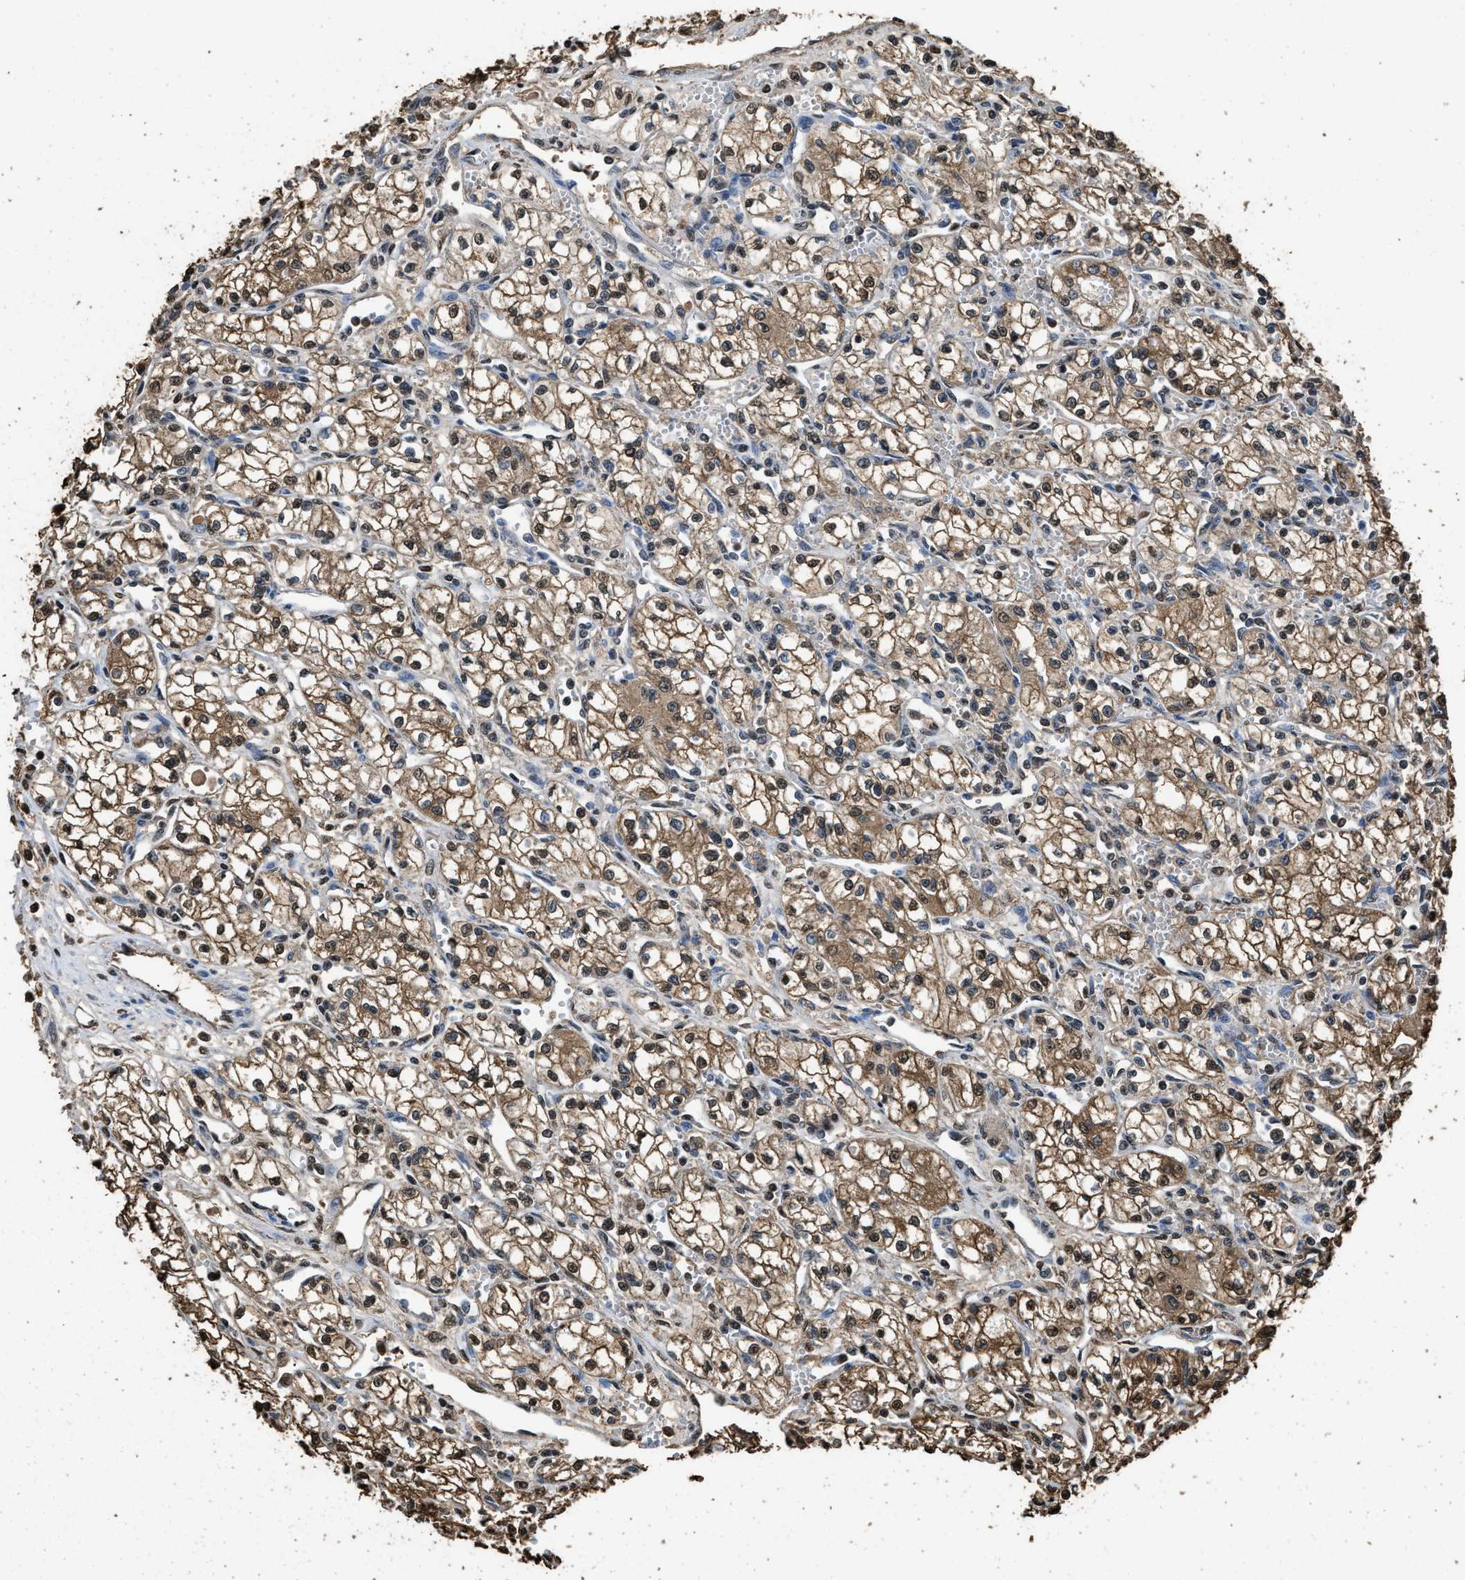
{"staining": {"intensity": "moderate", "quantity": ">75%", "location": "cytoplasmic/membranous,nuclear"}, "tissue": "renal cancer", "cell_type": "Tumor cells", "image_type": "cancer", "snomed": [{"axis": "morphology", "description": "Normal tissue, NOS"}, {"axis": "morphology", "description": "Adenocarcinoma, NOS"}, {"axis": "topography", "description": "Kidney"}], "caption": "Human adenocarcinoma (renal) stained with a protein marker reveals moderate staining in tumor cells.", "gene": "GAPDH", "patient": {"sex": "male", "age": 59}}